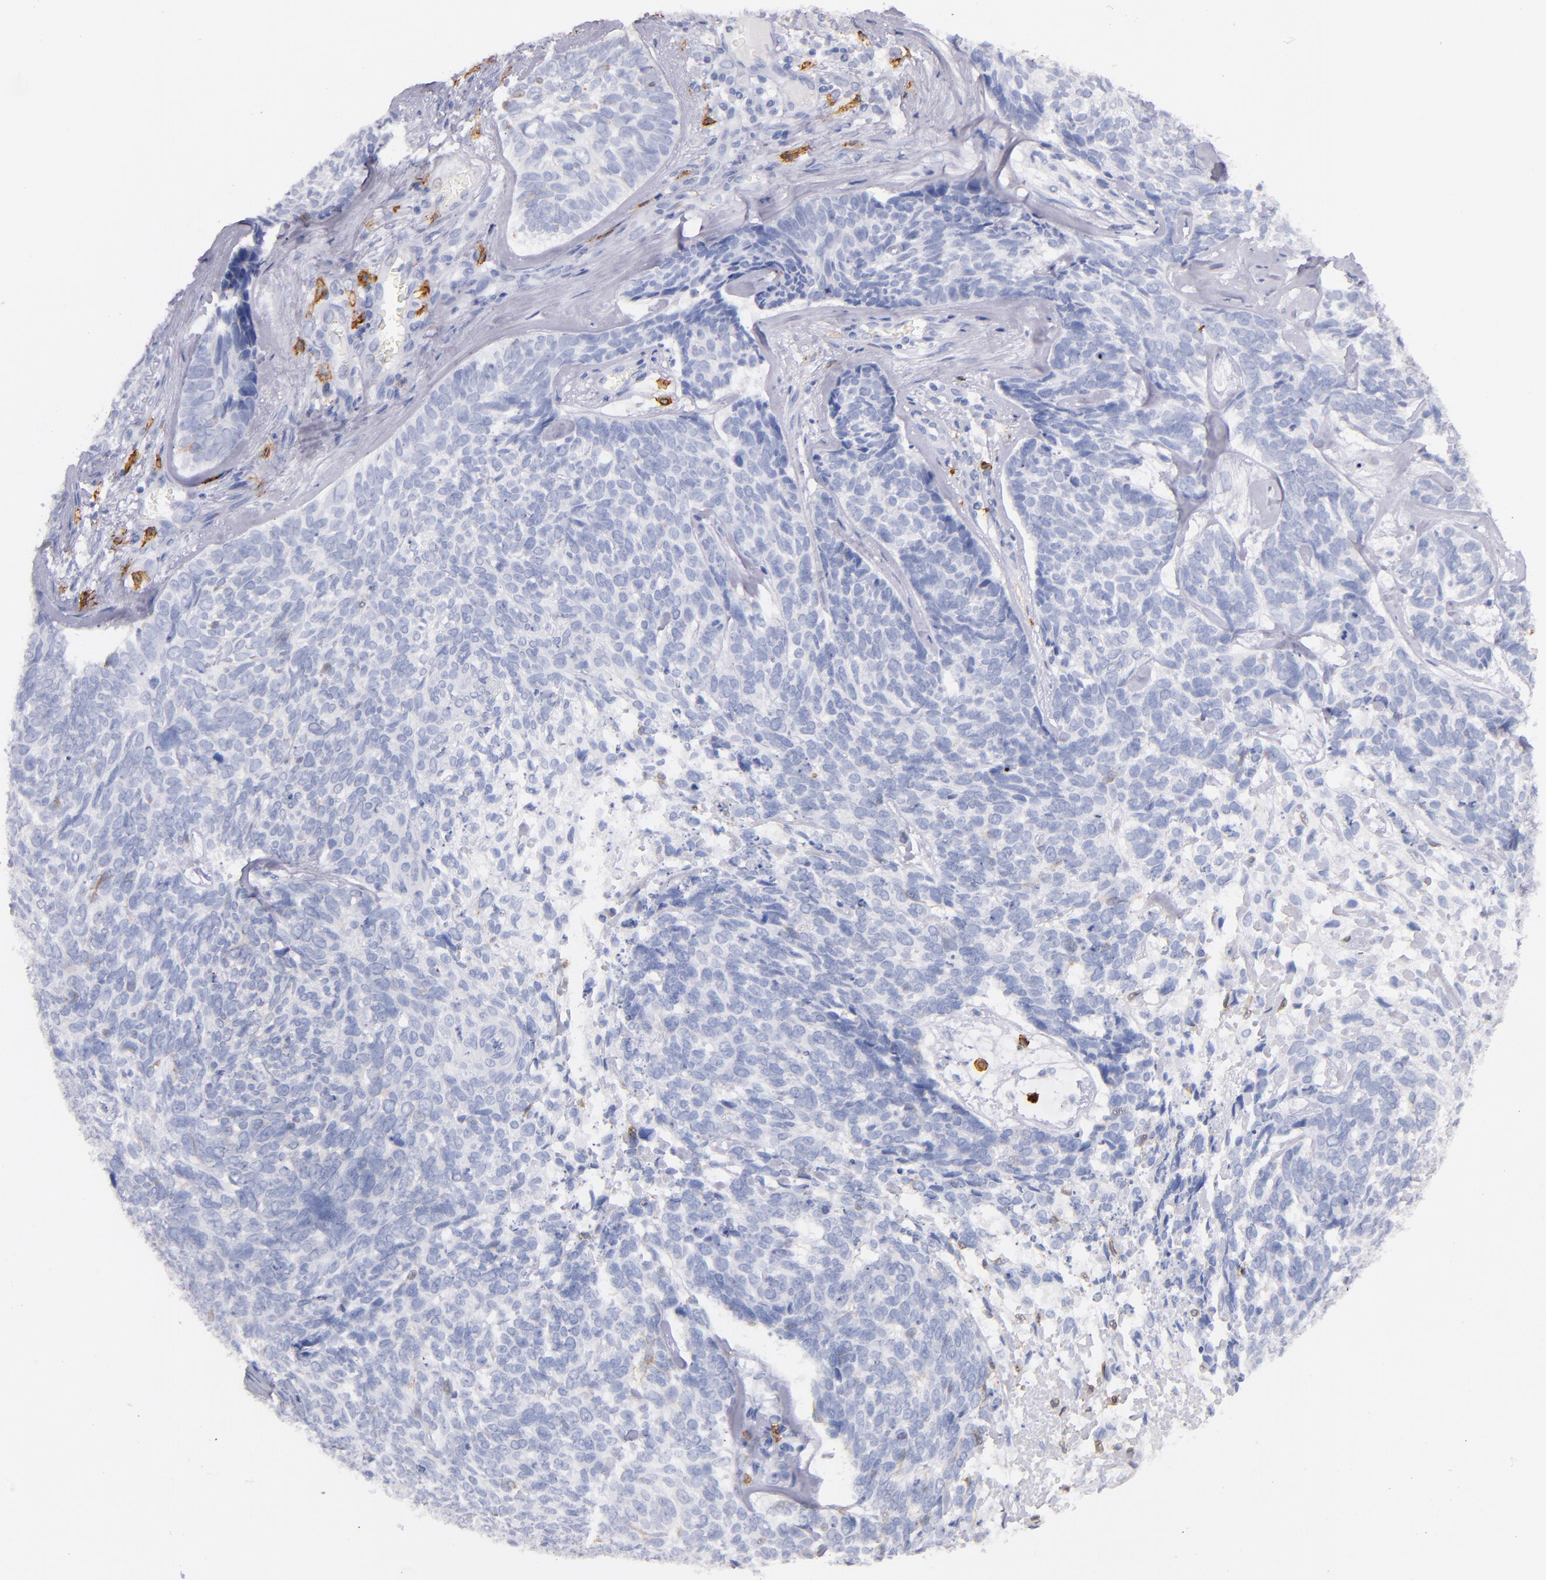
{"staining": {"intensity": "negative", "quantity": "none", "location": "none"}, "tissue": "skin cancer", "cell_type": "Tumor cells", "image_type": "cancer", "snomed": [{"axis": "morphology", "description": "Basal cell carcinoma"}, {"axis": "topography", "description": "Skin"}], "caption": "The micrograph displays no staining of tumor cells in basal cell carcinoma (skin).", "gene": "KIT", "patient": {"sex": "male", "age": 72}}